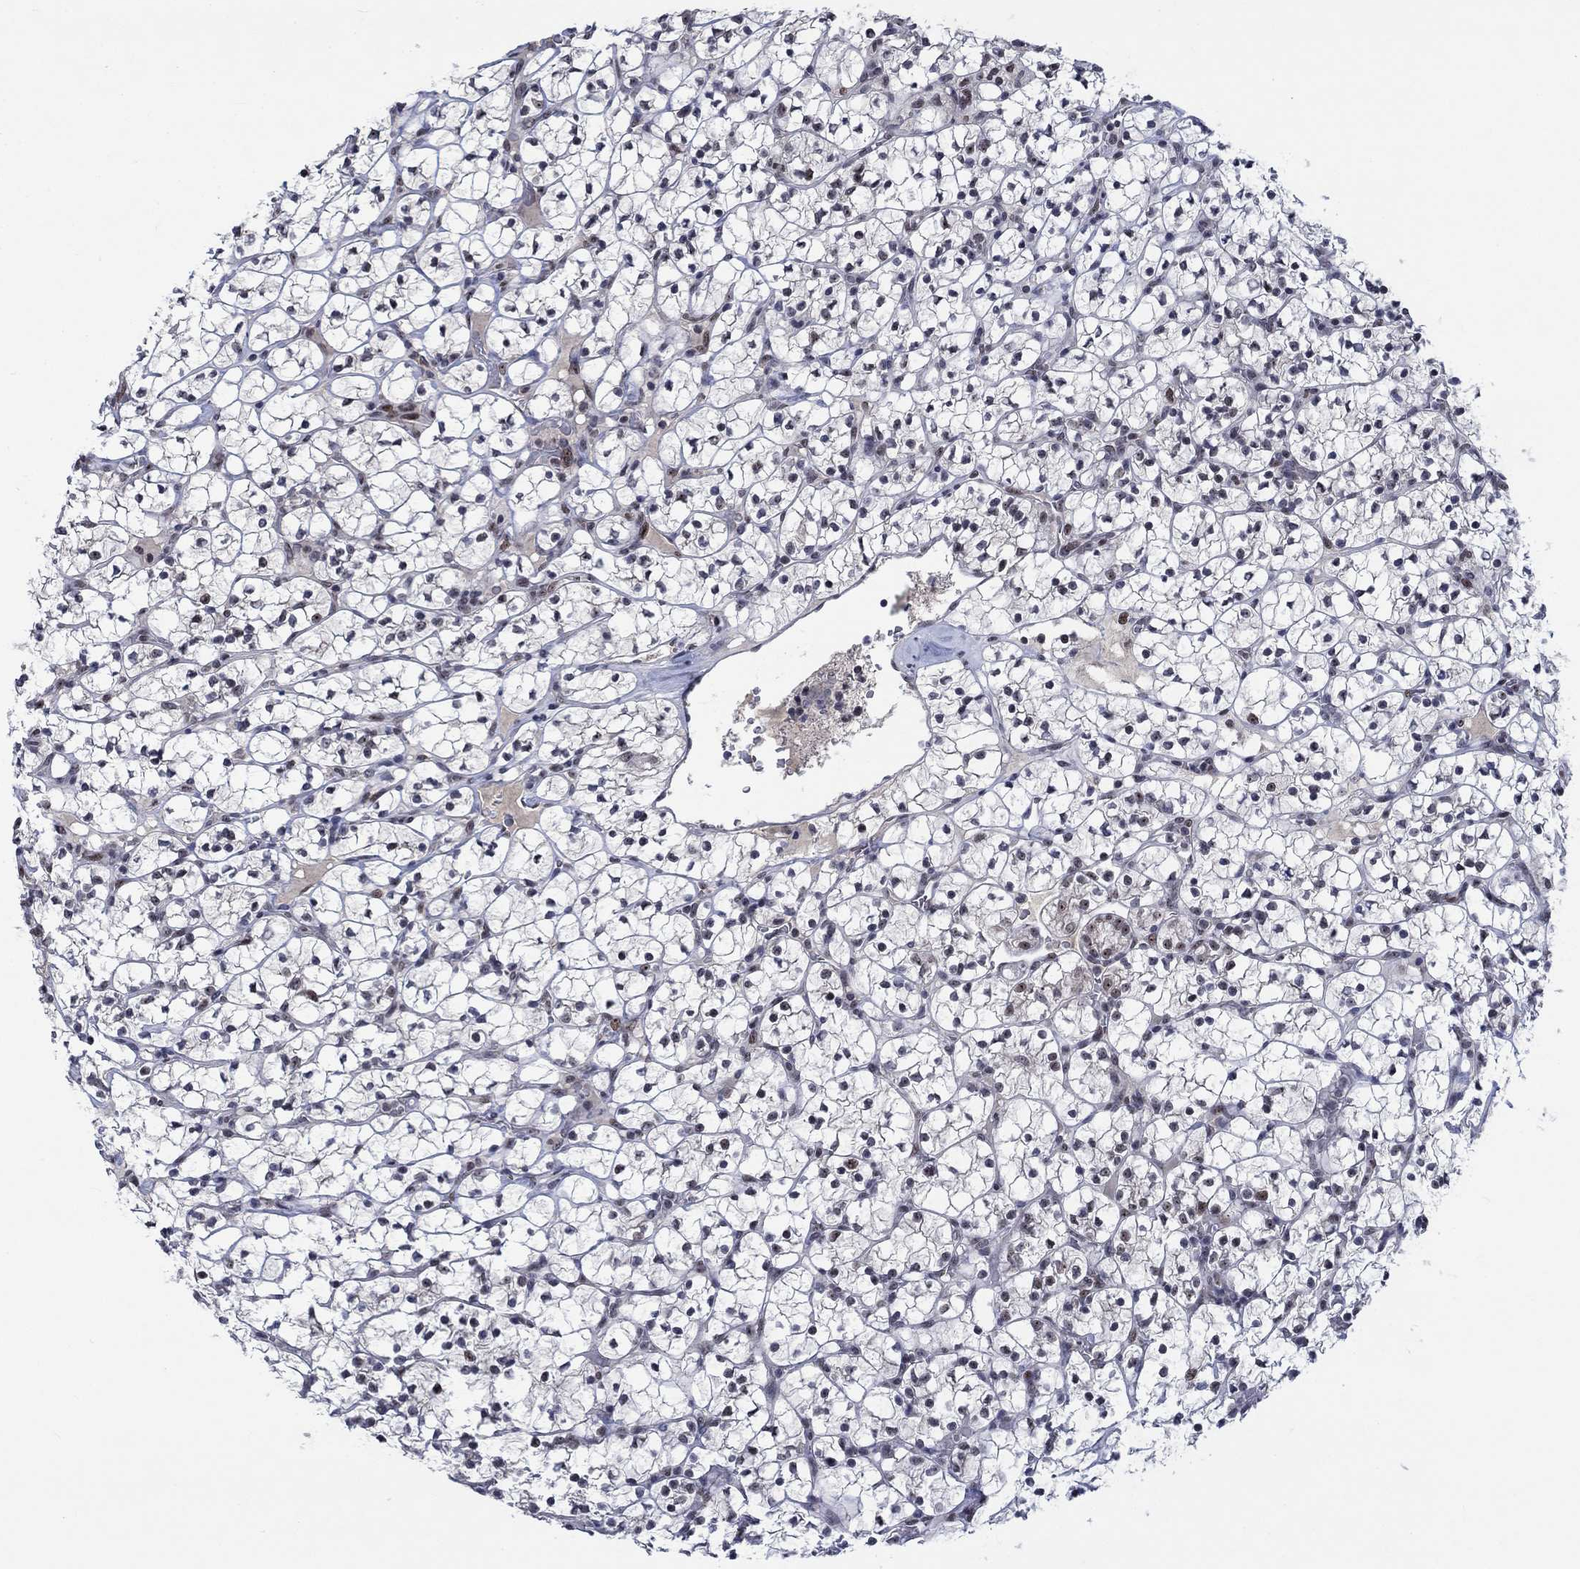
{"staining": {"intensity": "negative", "quantity": "none", "location": "none"}, "tissue": "renal cancer", "cell_type": "Tumor cells", "image_type": "cancer", "snomed": [{"axis": "morphology", "description": "Adenocarcinoma, NOS"}, {"axis": "topography", "description": "Kidney"}], "caption": "An immunohistochemistry micrograph of renal cancer is shown. There is no staining in tumor cells of renal cancer.", "gene": "HTN1", "patient": {"sex": "female", "age": 89}}